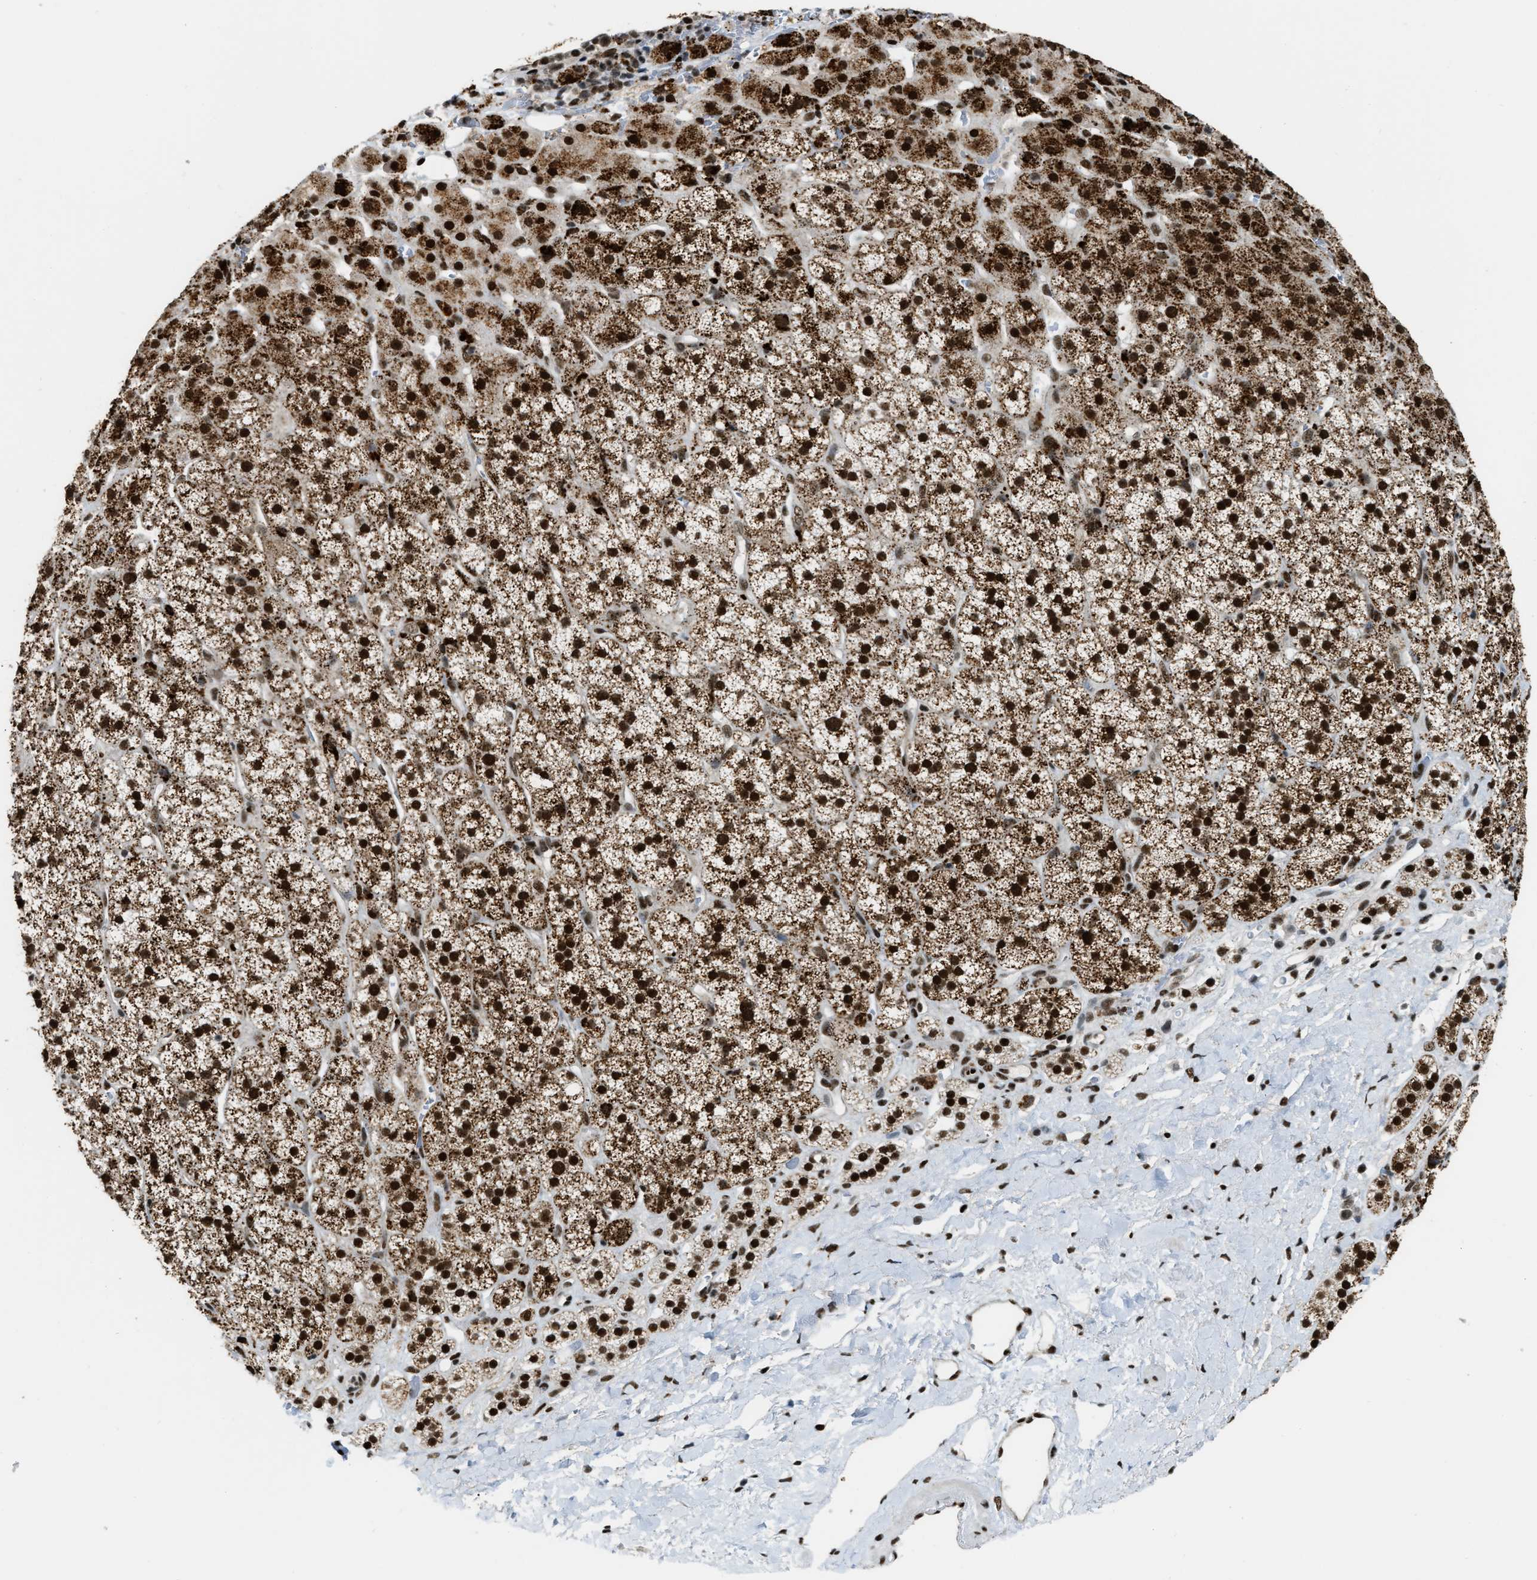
{"staining": {"intensity": "strong", "quantity": ">75%", "location": "cytoplasmic/membranous,nuclear"}, "tissue": "adrenal gland", "cell_type": "Glandular cells", "image_type": "normal", "snomed": [{"axis": "morphology", "description": "Normal tissue, NOS"}, {"axis": "topography", "description": "Adrenal gland"}], "caption": "This is an image of IHC staining of normal adrenal gland, which shows strong positivity in the cytoplasmic/membranous,nuclear of glandular cells.", "gene": "NUMA1", "patient": {"sex": "male", "age": 56}}